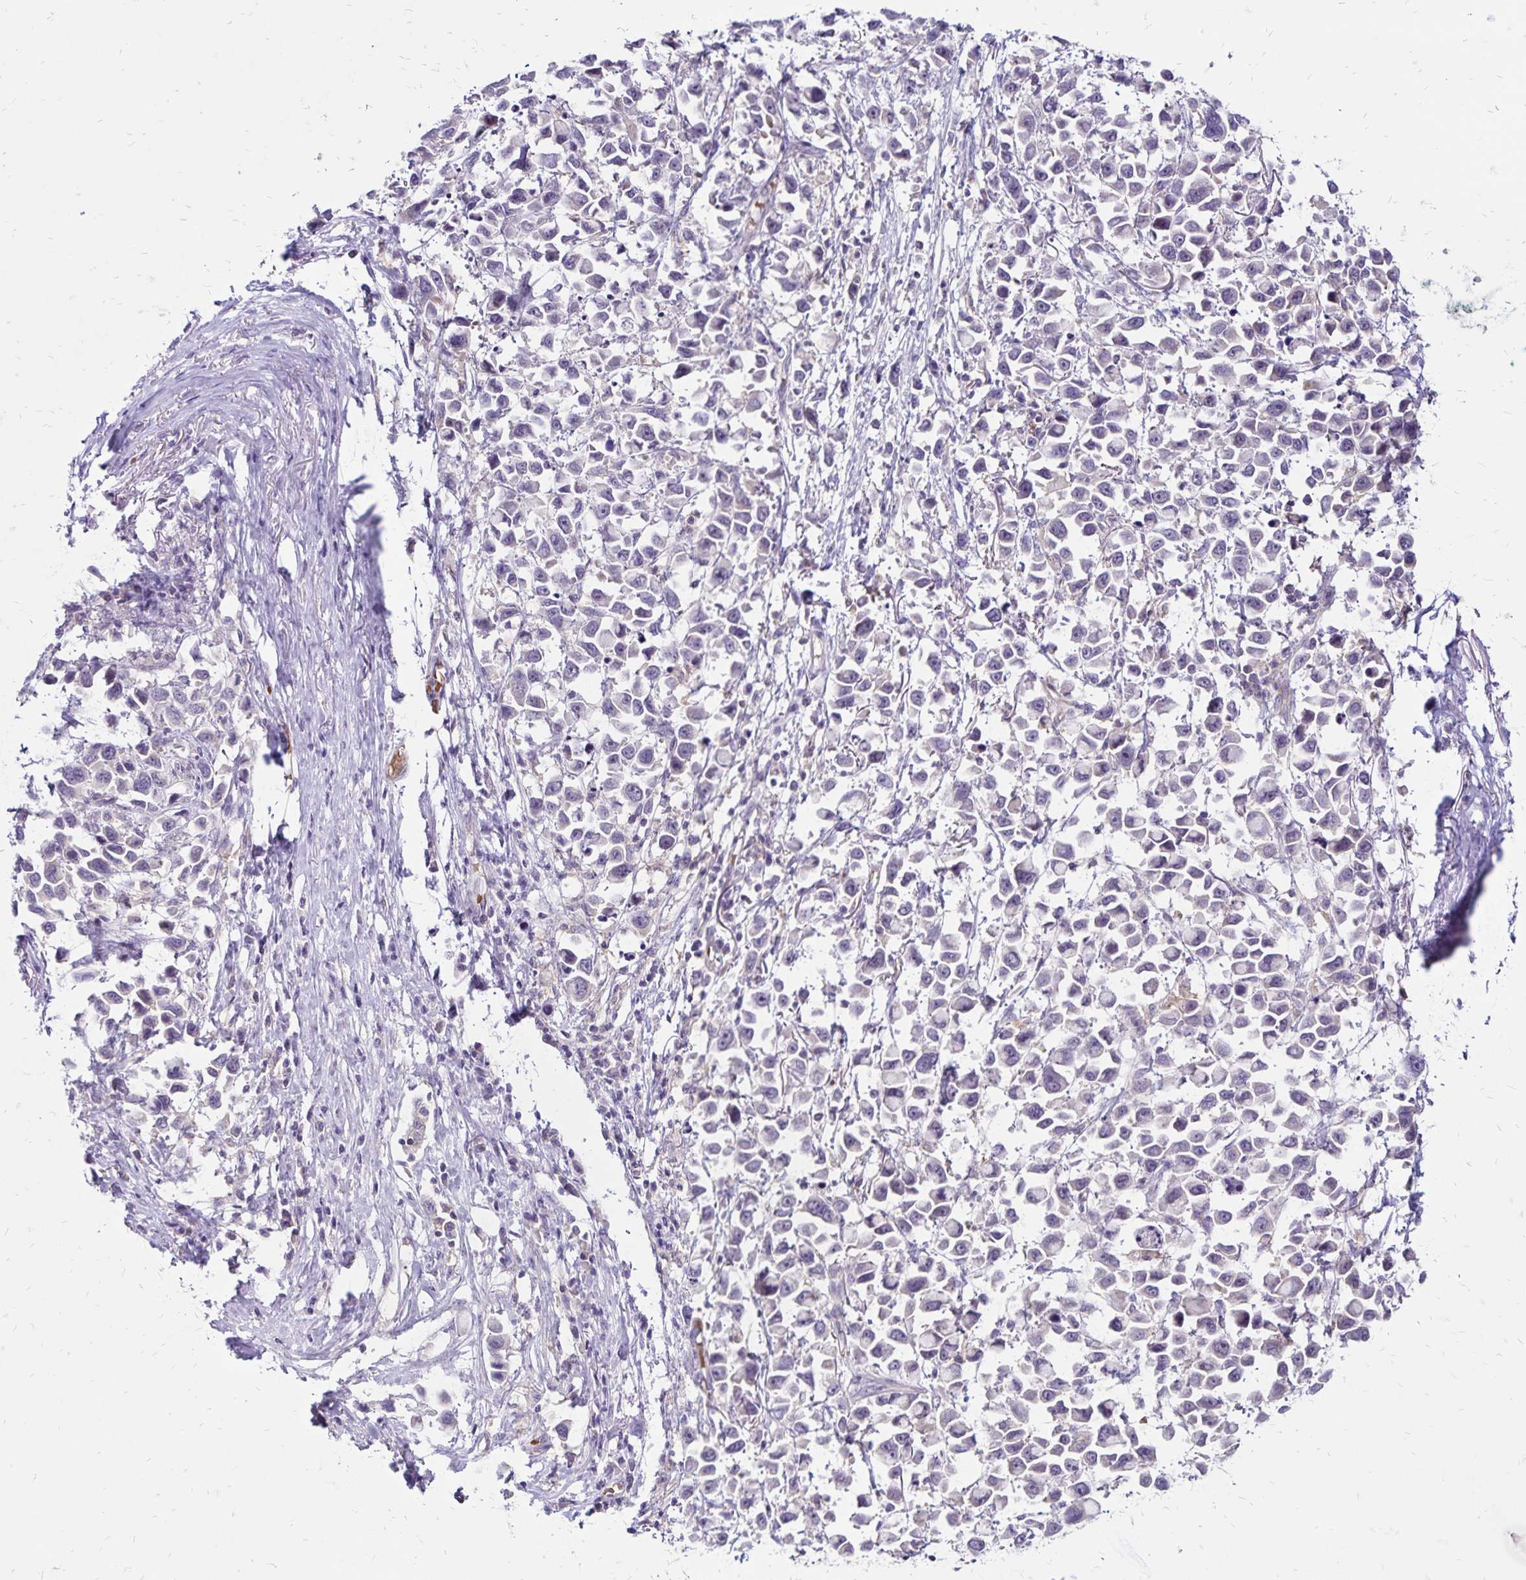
{"staining": {"intensity": "negative", "quantity": "none", "location": "none"}, "tissue": "stomach cancer", "cell_type": "Tumor cells", "image_type": "cancer", "snomed": [{"axis": "morphology", "description": "Adenocarcinoma, NOS"}, {"axis": "topography", "description": "Stomach"}], "caption": "High magnification brightfield microscopy of stomach adenocarcinoma stained with DAB (brown) and counterstained with hematoxylin (blue): tumor cells show no significant staining. (Immunohistochemistry (ihc), brightfield microscopy, high magnification).", "gene": "FSD1", "patient": {"sex": "female", "age": 81}}